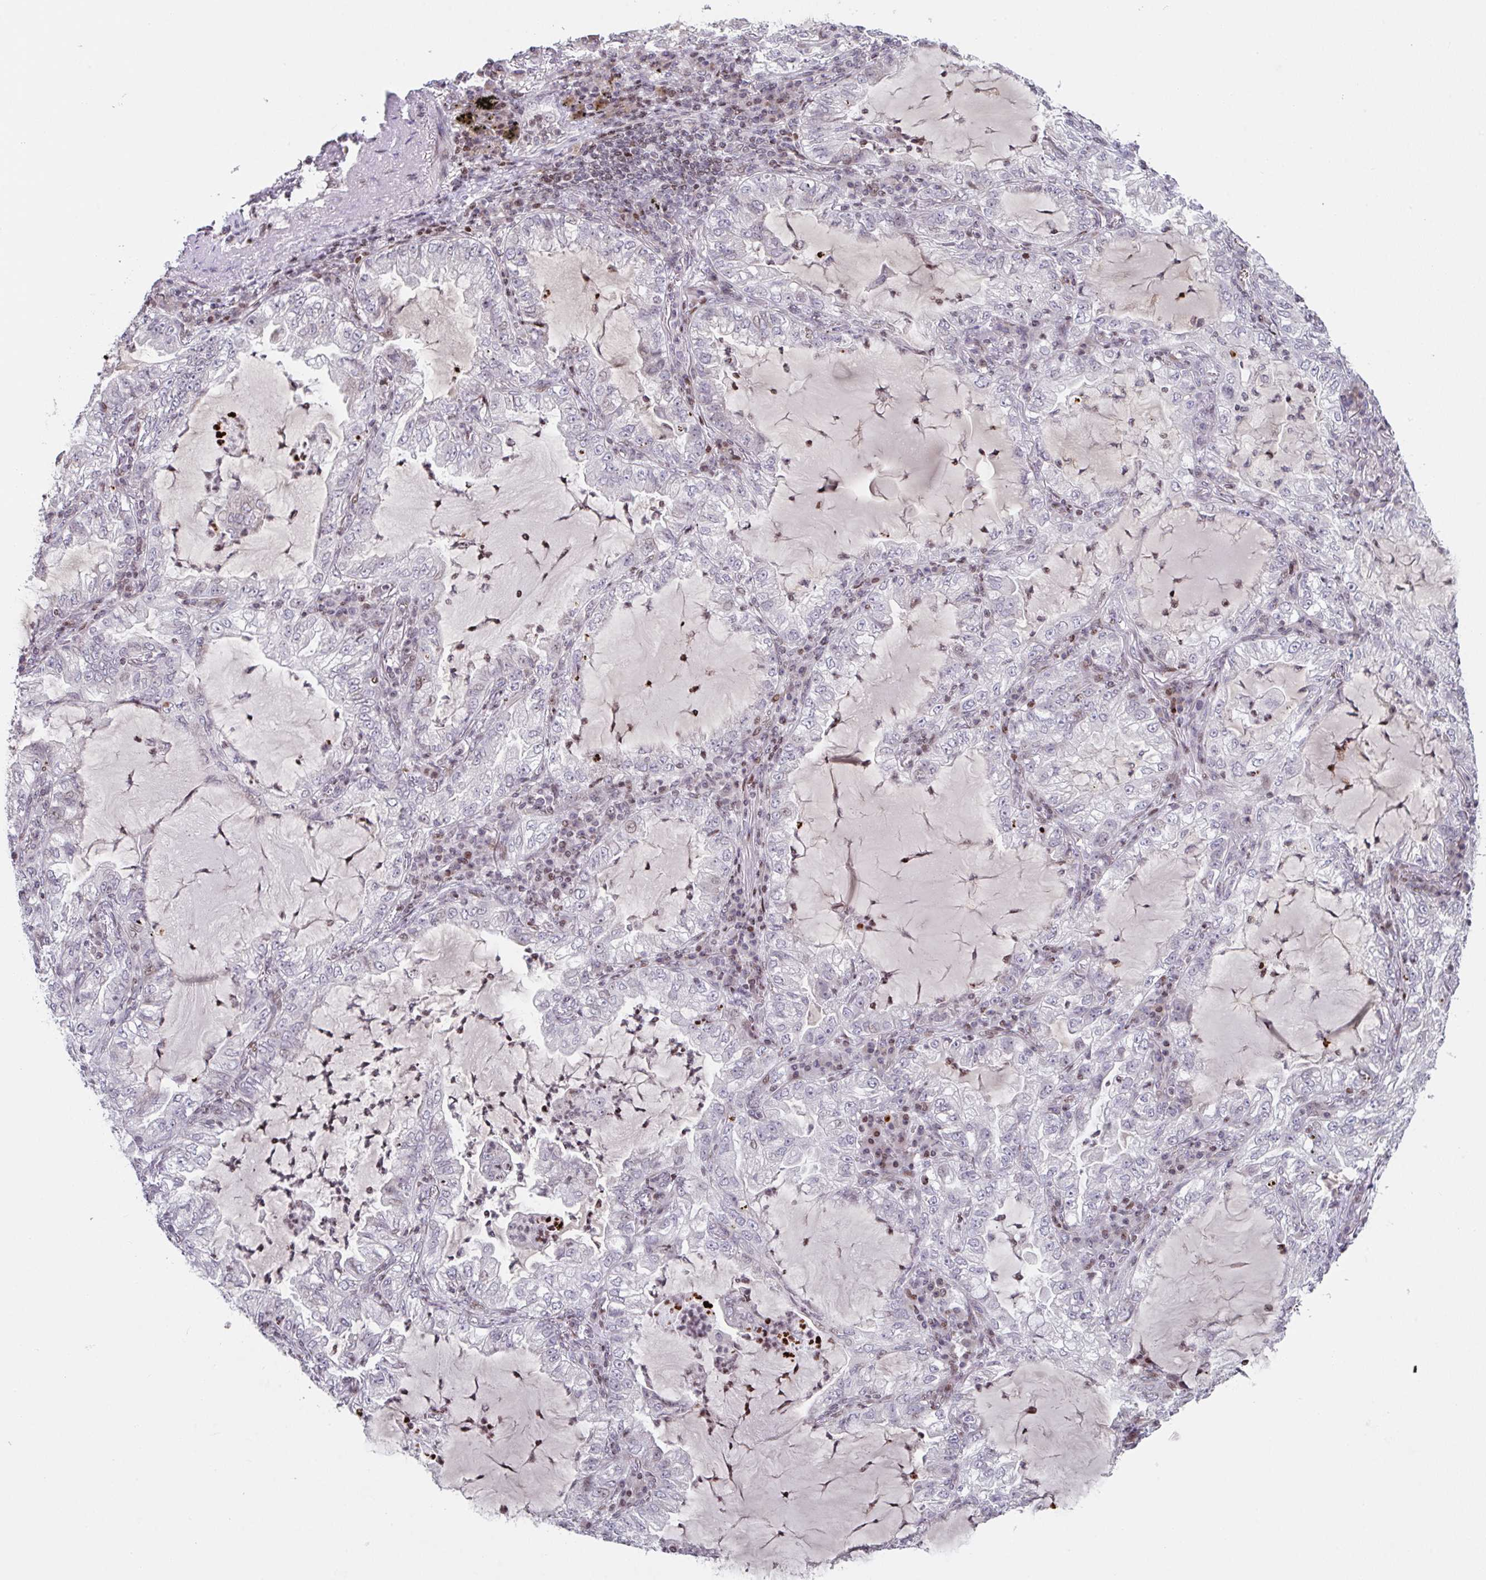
{"staining": {"intensity": "negative", "quantity": "none", "location": "none"}, "tissue": "lung cancer", "cell_type": "Tumor cells", "image_type": "cancer", "snomed": [{"axis": "morphology", "description": "Adenocarcinoma, NOS"}, {"axis": "topography", "description": "Lung"}], "caption": "An image of lung cancer (adenocarcinoma) stained for a protein demonstrates no brown staining in tumor cells.", "gene": "PCDHB8", "patient": {"sex": "female", "age": 73}}